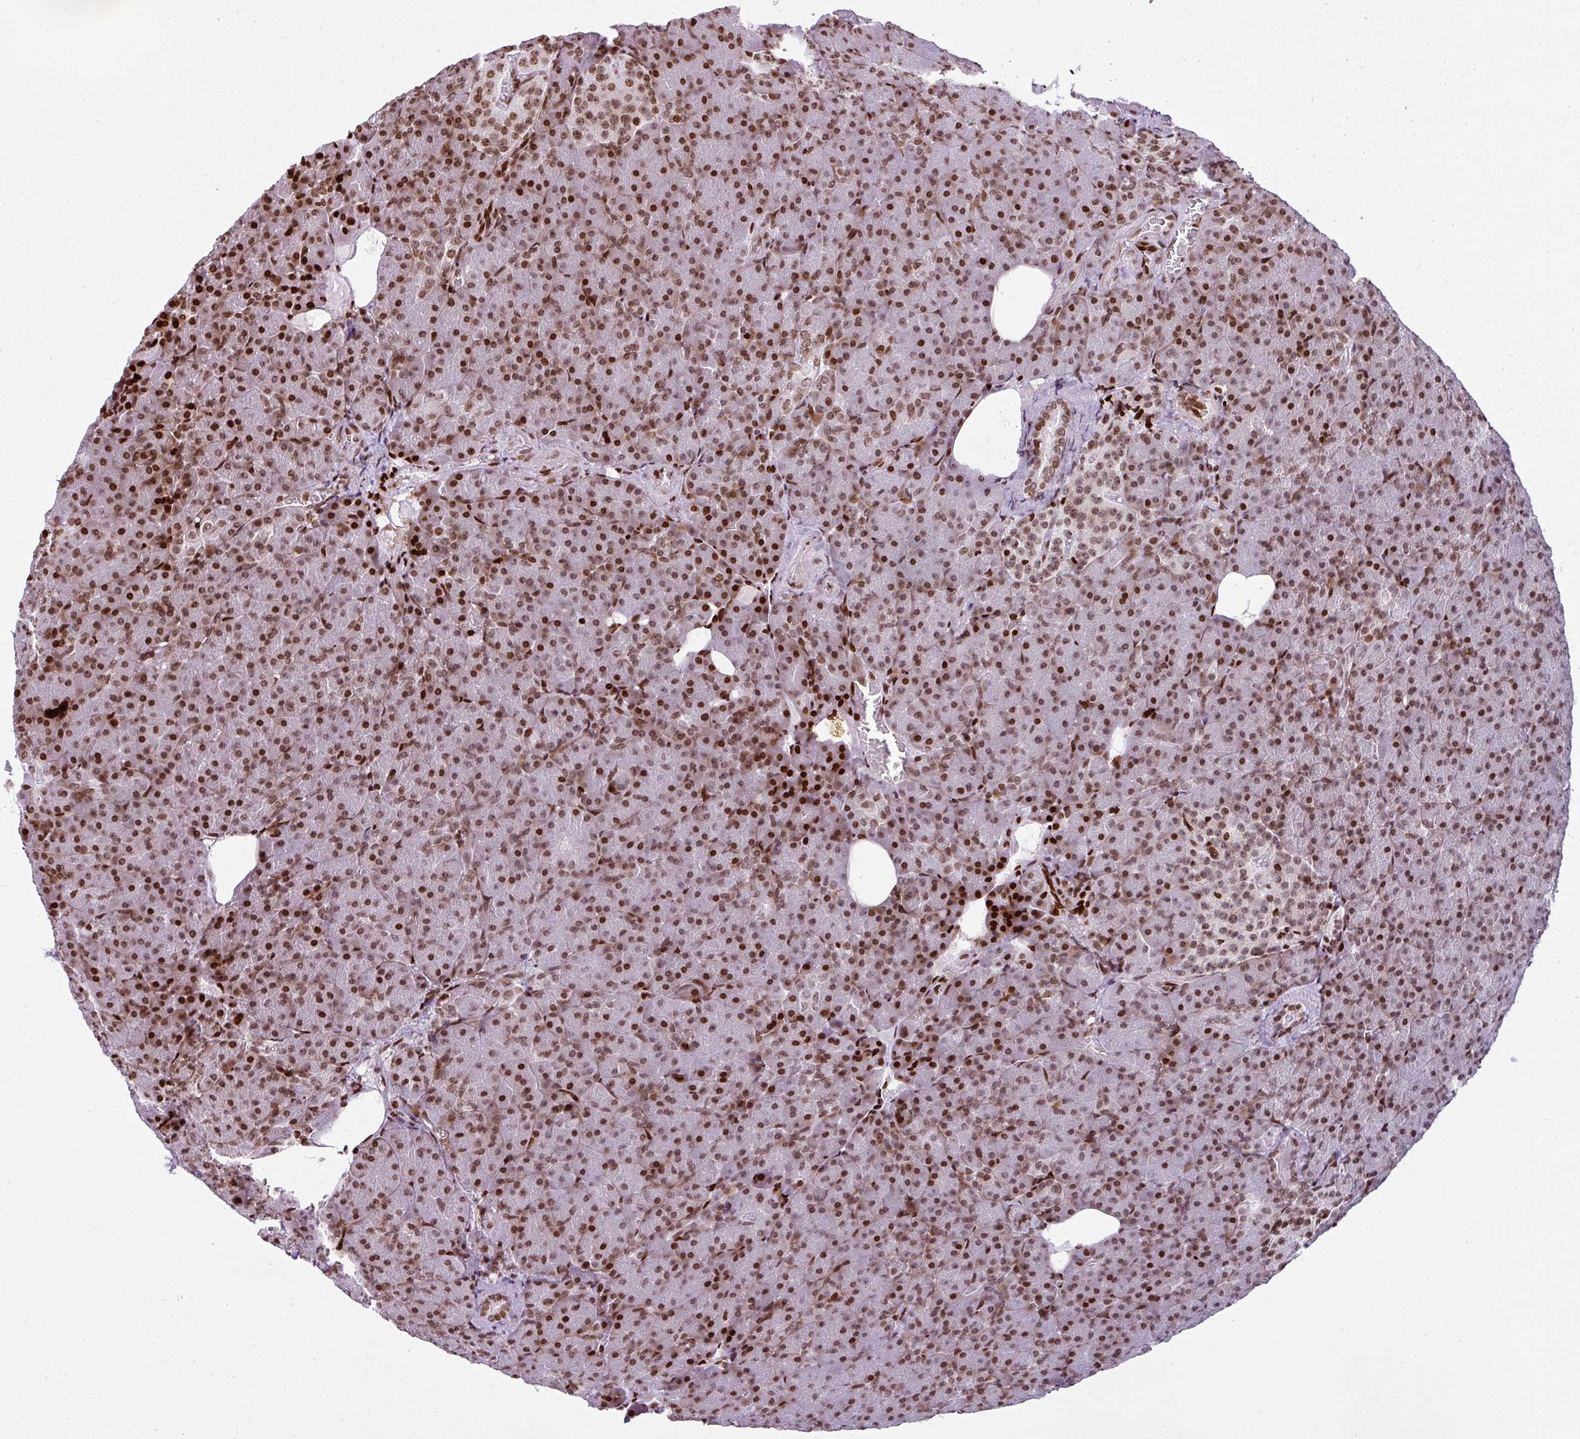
{"staining": {"intensity": "moderate", "quantity": ">75%", "location": "cytoplasmic/membranous,nuclear"}, "tissue": "pancreas", "cell_type": "Exocrine glandular cells", "image_type": "normal", "snomed": [{"axis": "morphology", "description": "Normal tissue, NOS"}, {"axis": "topography", "description": "Pancreas"}], "caption": "Protein positivity by IHC exhibits moderate cytoplasmic/membranous,nuclear positivity in approximately >75% of exocrine glandular cells in benign pancreas.", "gene": "RASL11A", "patient": {"sex": "female", "age": 74}}